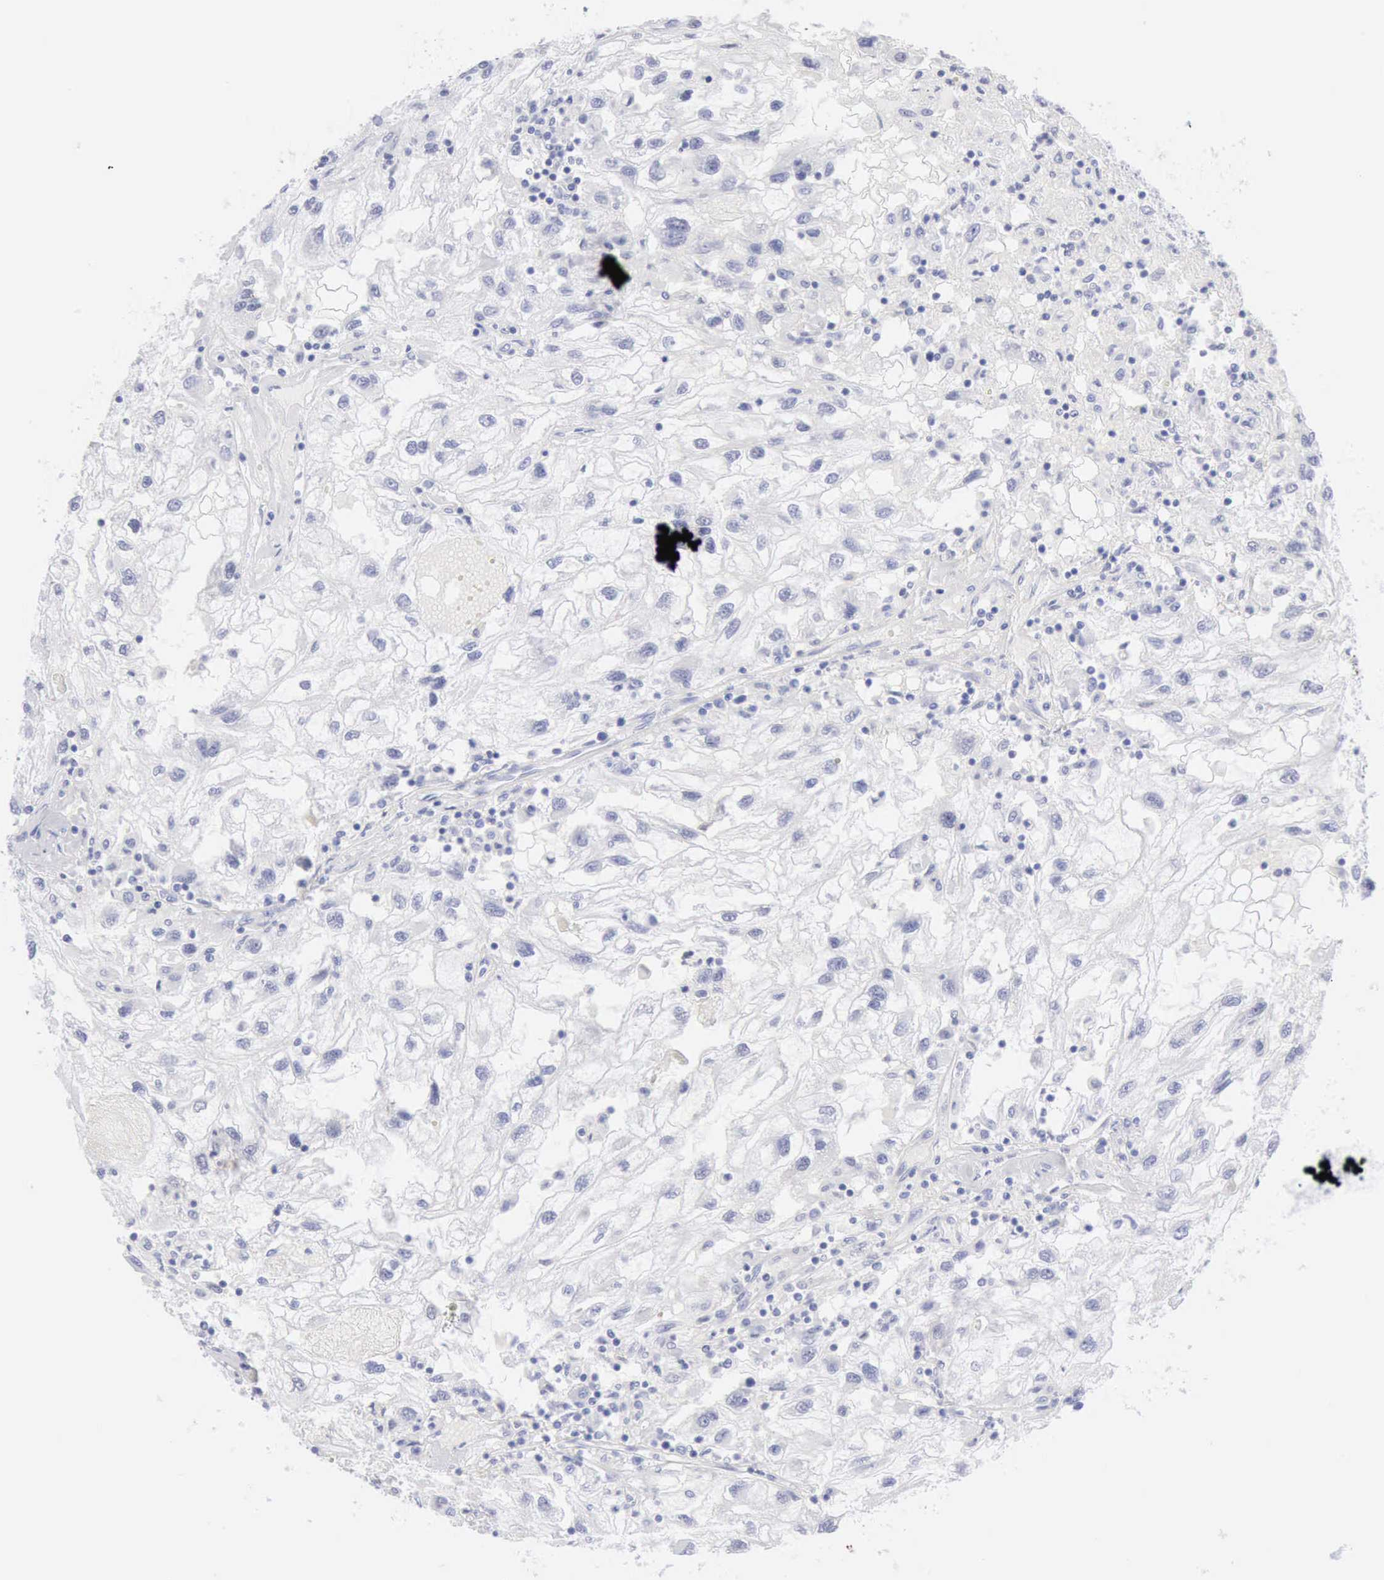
{"staining": {"intensity": "negative", "quantity": "none", "location": "none"}, "tissue": "renal cancer", "cell_type": "Tumor cells", "image_type": "cancer", "snomed": [{"axis": "morphology", "description": "Normal tissue, NOS"}, {"axis": "morphology", "description": "Adenocarcinoma, NOS"}, {"axis": "topography", "description": "Kidney"}], "caption": "Tumor cells show no significant protein staining in renal cancer (adenocarcinoma).", "gene": "KRT10", "patient": {"sex": "male", "age": 71}}